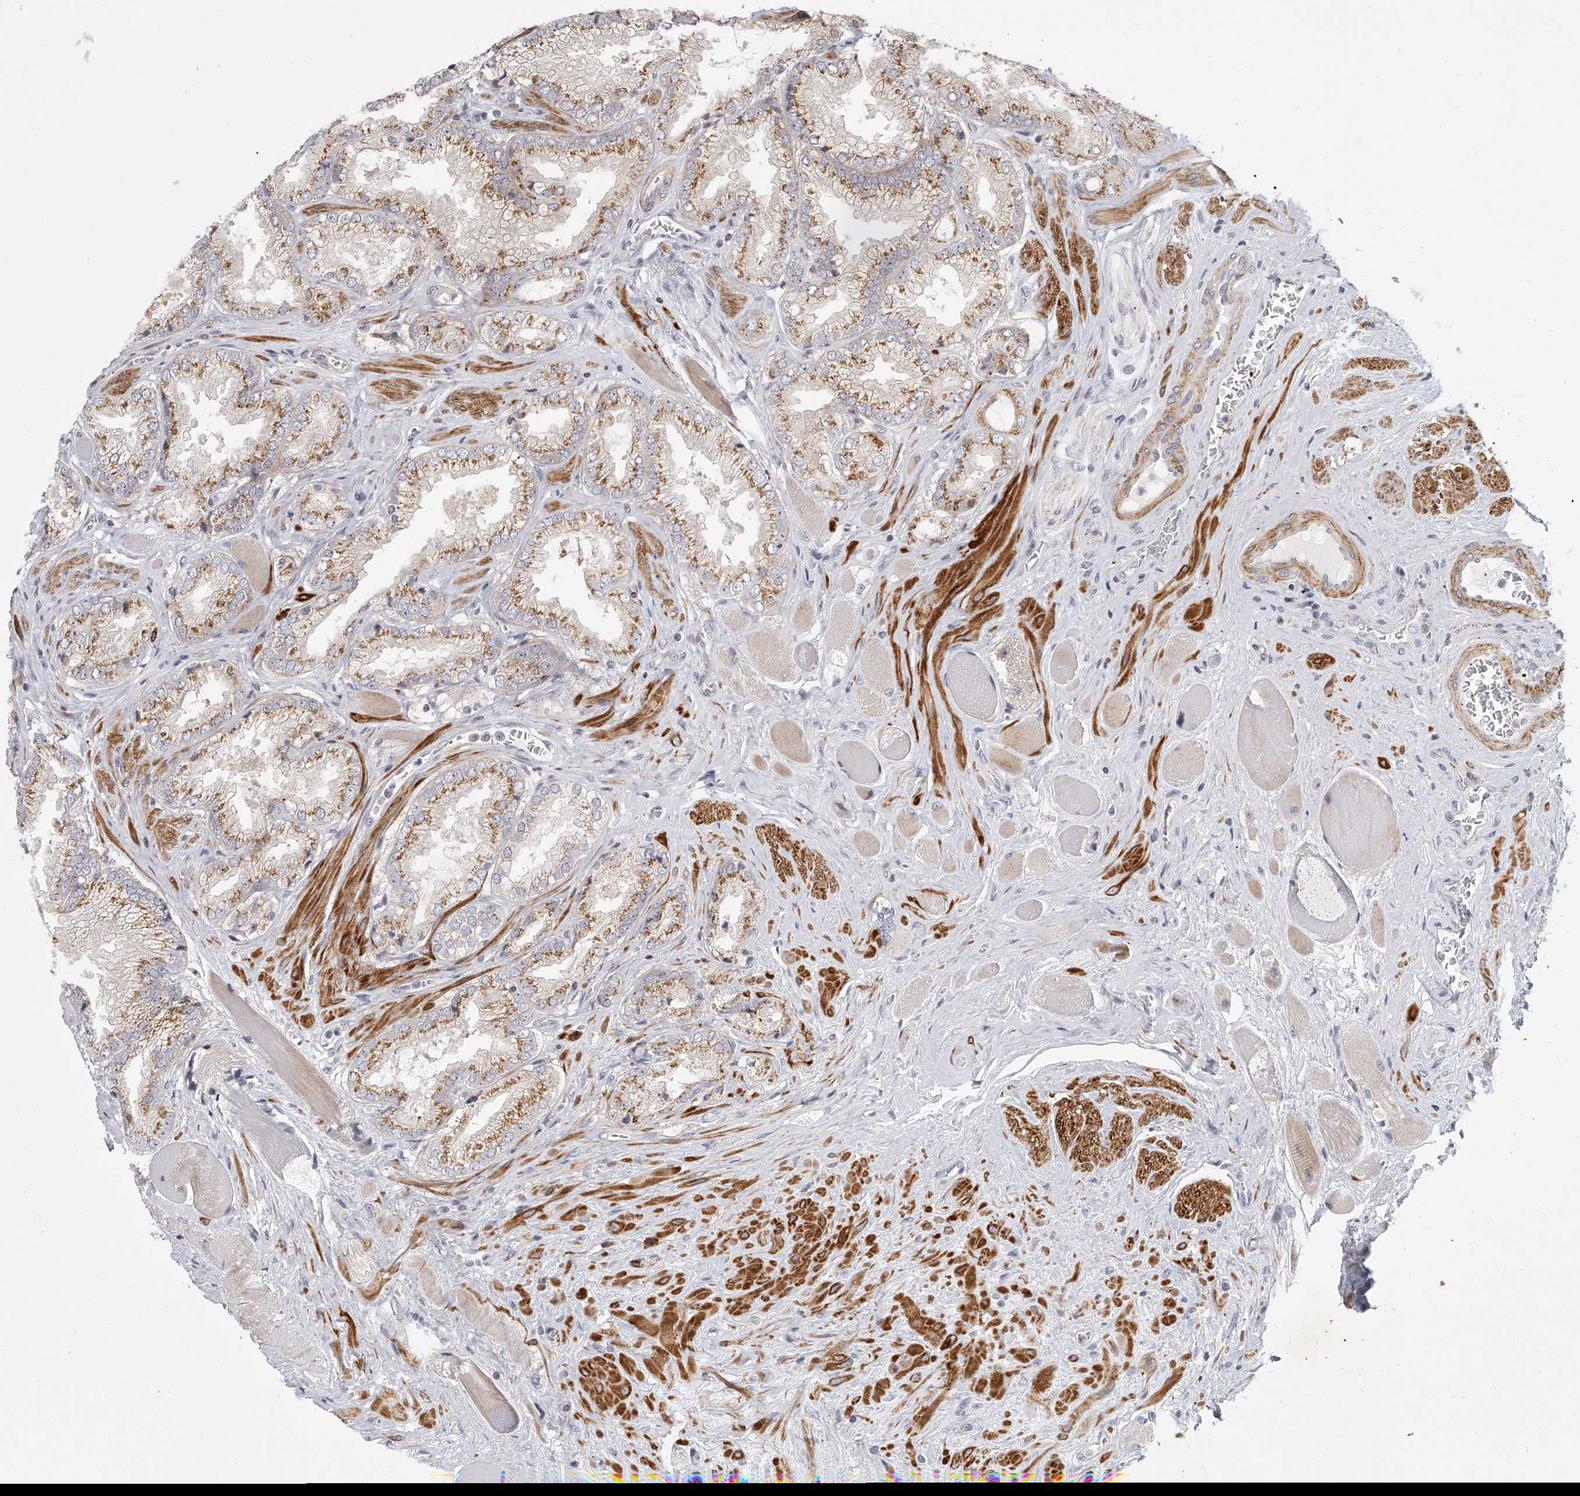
{"staining": {"intensity": "moderate", "quantity": ">75%", "location": "cytoplasmic/membranous"}, "tissue": "prostate cancer", "cell_type": "Tumor cells", "image_type": "cancer", "snomed": [{"axis": "morphology", "description": "Adenocarcinoma, High grade"}, {"axis": "topography", "description": "Prostate"}], "caption": "A photomicrograph of prostate cancer stained for a protein shows moderate cytoplasmic/membranous brown staining in tumor cells.", "gene": "SLC37A1", "patient": {"sex": "male", "age": 58}}